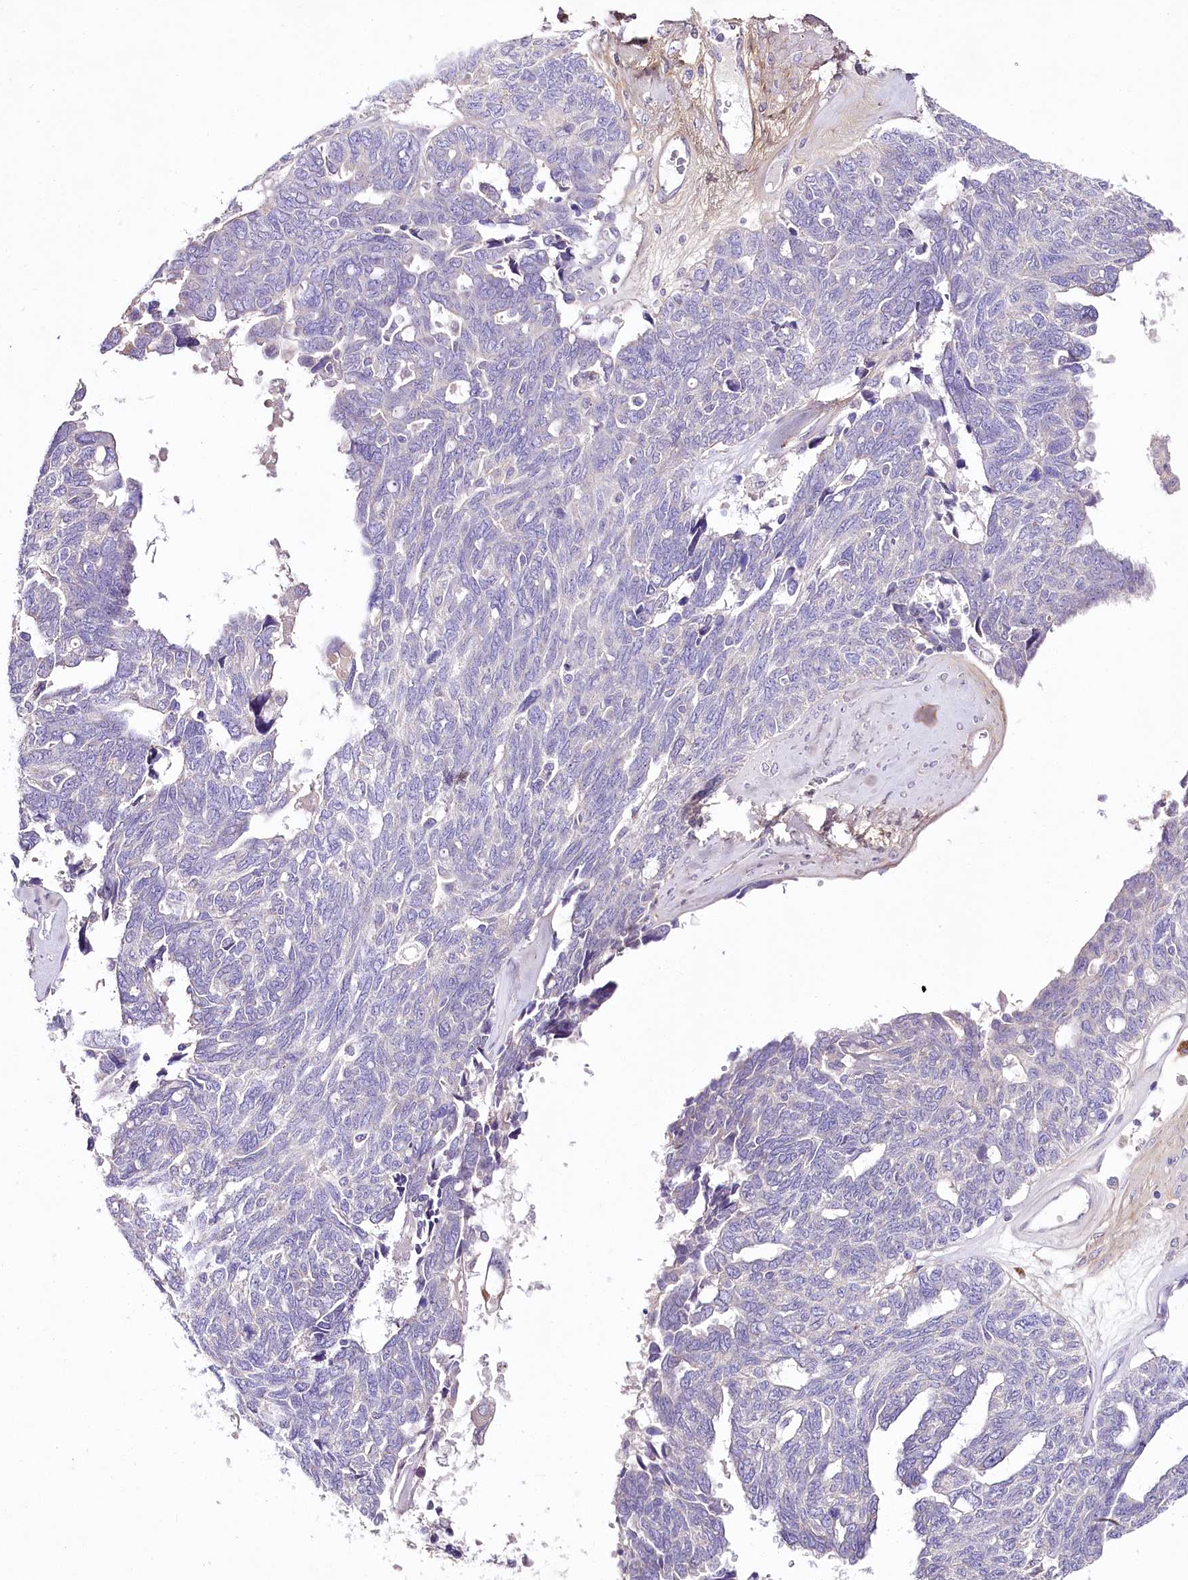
{"staining": {"intensity": "negative", "quantity": "none", "location": "none"}, "tissue": "ovarian cancer", "cell_type": "Tumor cells", "image_type": "cancer", "snomed": [{"axis": "morphology", "description": "Cystadenocarcinoma, serous, NOS"}, {"axis": "topography", "description": "Ovary"}], "caption": "This is a image of immunohistochemistry (IHC) staining of ovarian cancer, which shows no positivity in tumor cells.", "gene": "LRRC14B", "patient": {"sex": "female", "age": 79}}